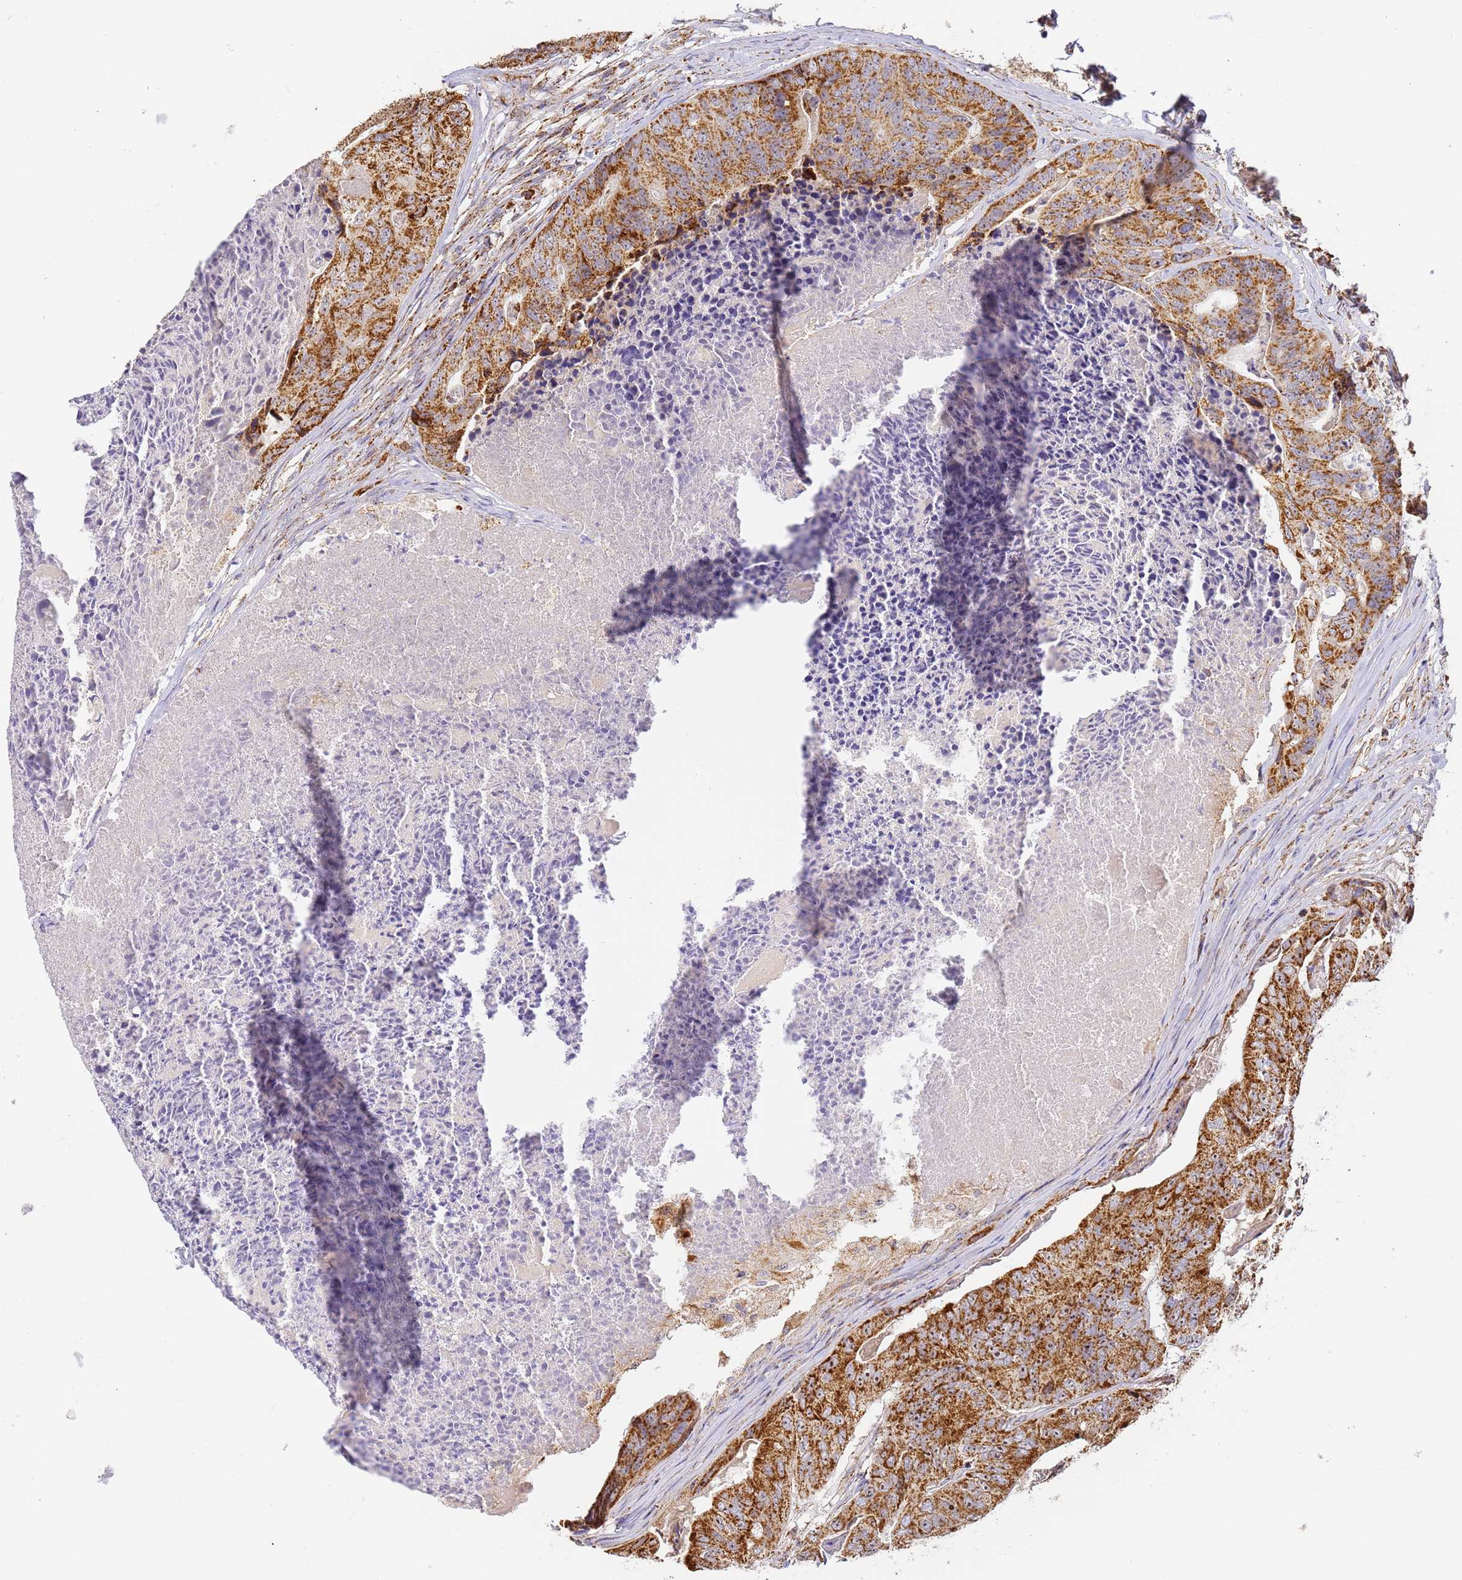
{"staining": {"intensity": "strong", "quantity": ">75%", "location": "cytoplasmic/membranous,nuclear"}, "tissue": "colorectal cancer", "cell_type": "Tumor cells", "image_type": "cancer", "snomed": [{"axis": "morphology", "description": "Adenocarcinoma, NOS"}, {"axis": "topography", "description": "Colon"}], "caption": "Protein staining reveals strong cytoplasmic/membranous and nuclear staining in approximately >75% of tumor cells in colorectal adenocarcinoma.", "gene": "FRG2C", "patient": {"sex": "female", "age": 67}}